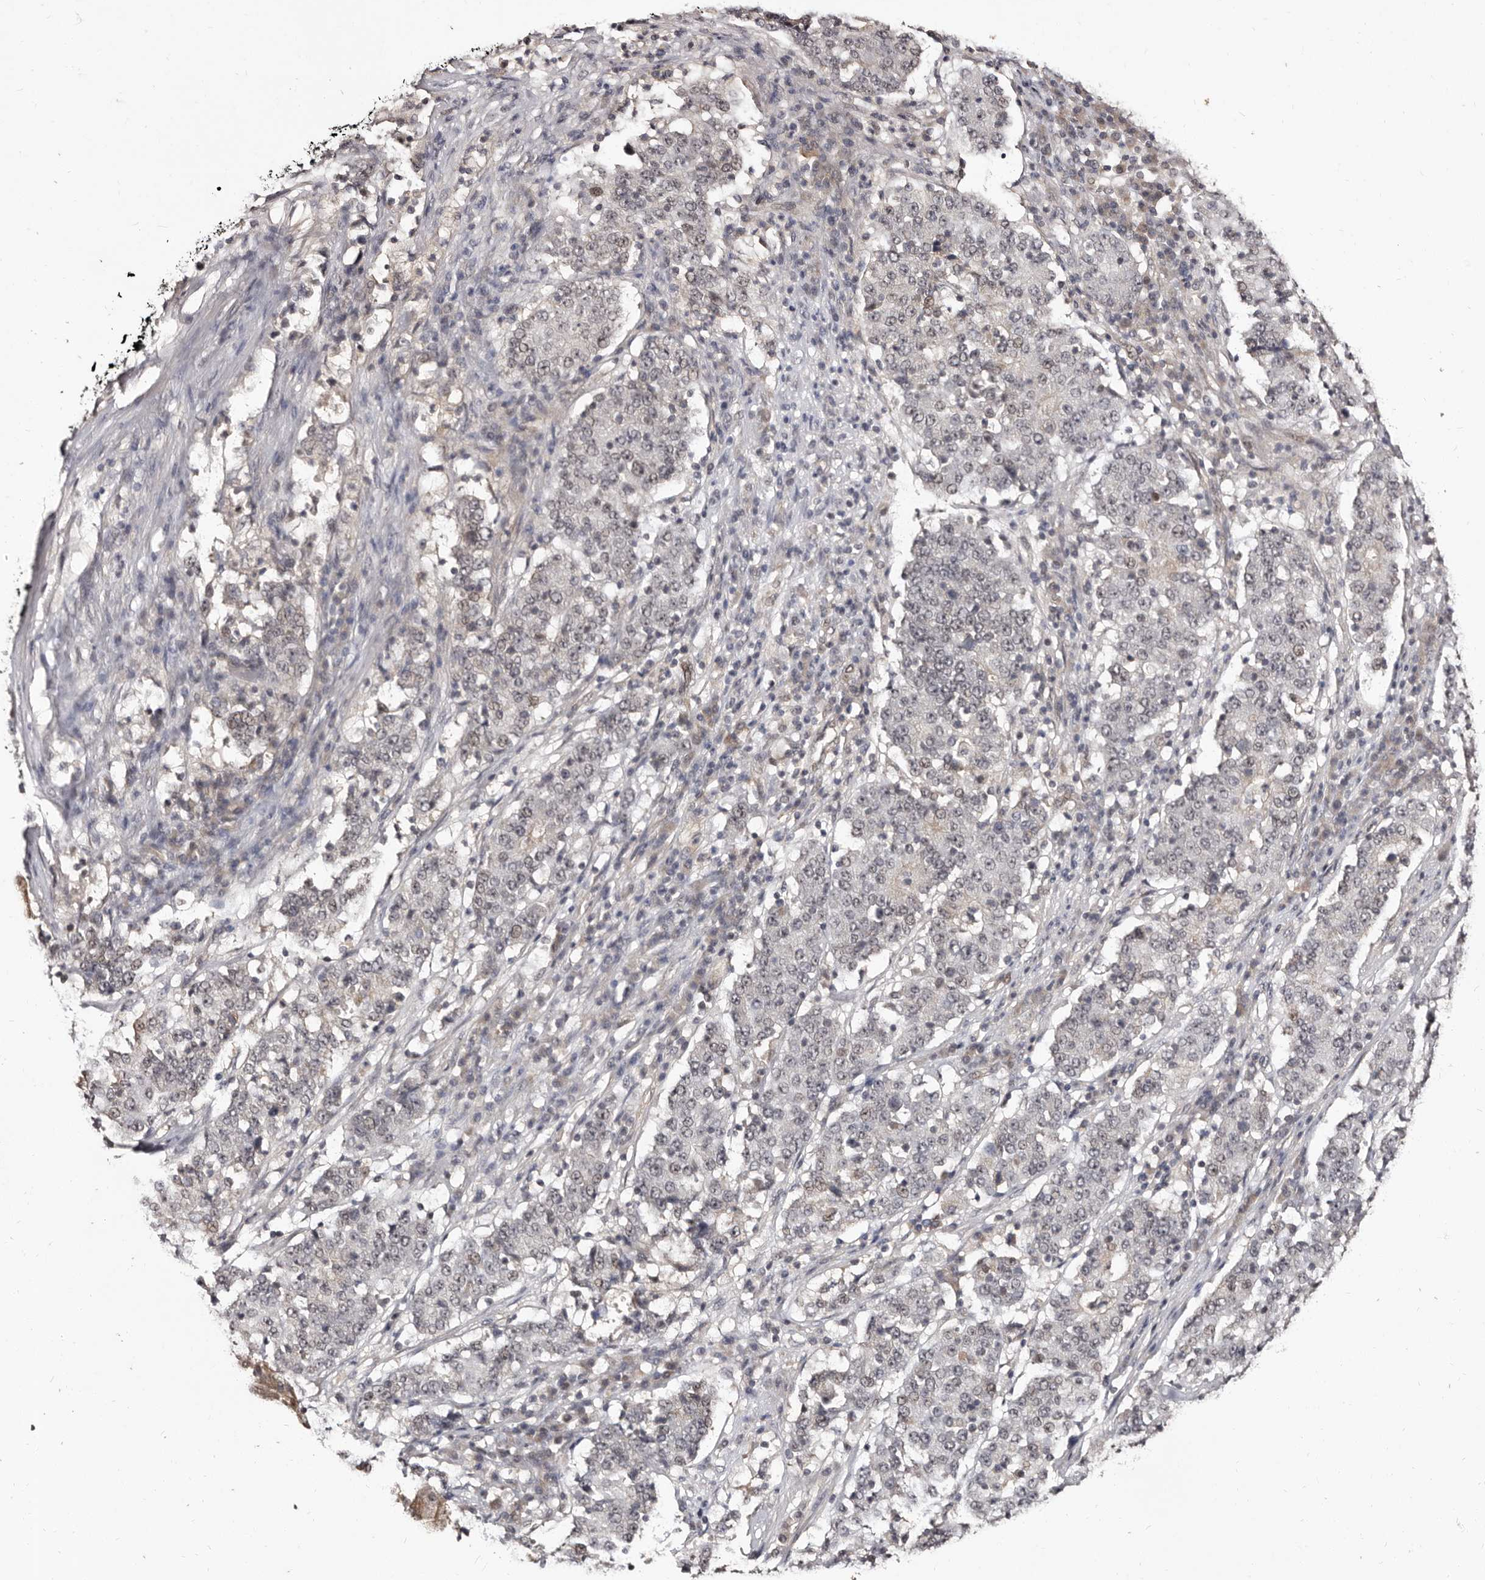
{"staining": {"intensity": "weak", "quantity": "<25%", "location": "nuclear"}, "tissue": "stomach cancer", "cell_type": "Tumor cells", "image_type": "cancer", "snomed": [{"axis": "morphology", "description": "Adenocarcinoma, NOS"}, {"axis": "topography", "description": "Stomach"}], "caption": "High magnification brightfield microscopy of stomach cancer (adenocarcinoma) stained with DAB (3,3'-diaminobenzidine) (brown) and counterstained with hematoxylin (blue): tumor cells show no significant staining.", "gene": "TBC1D22B", "patient": {"sex": "male", "age": 59}}